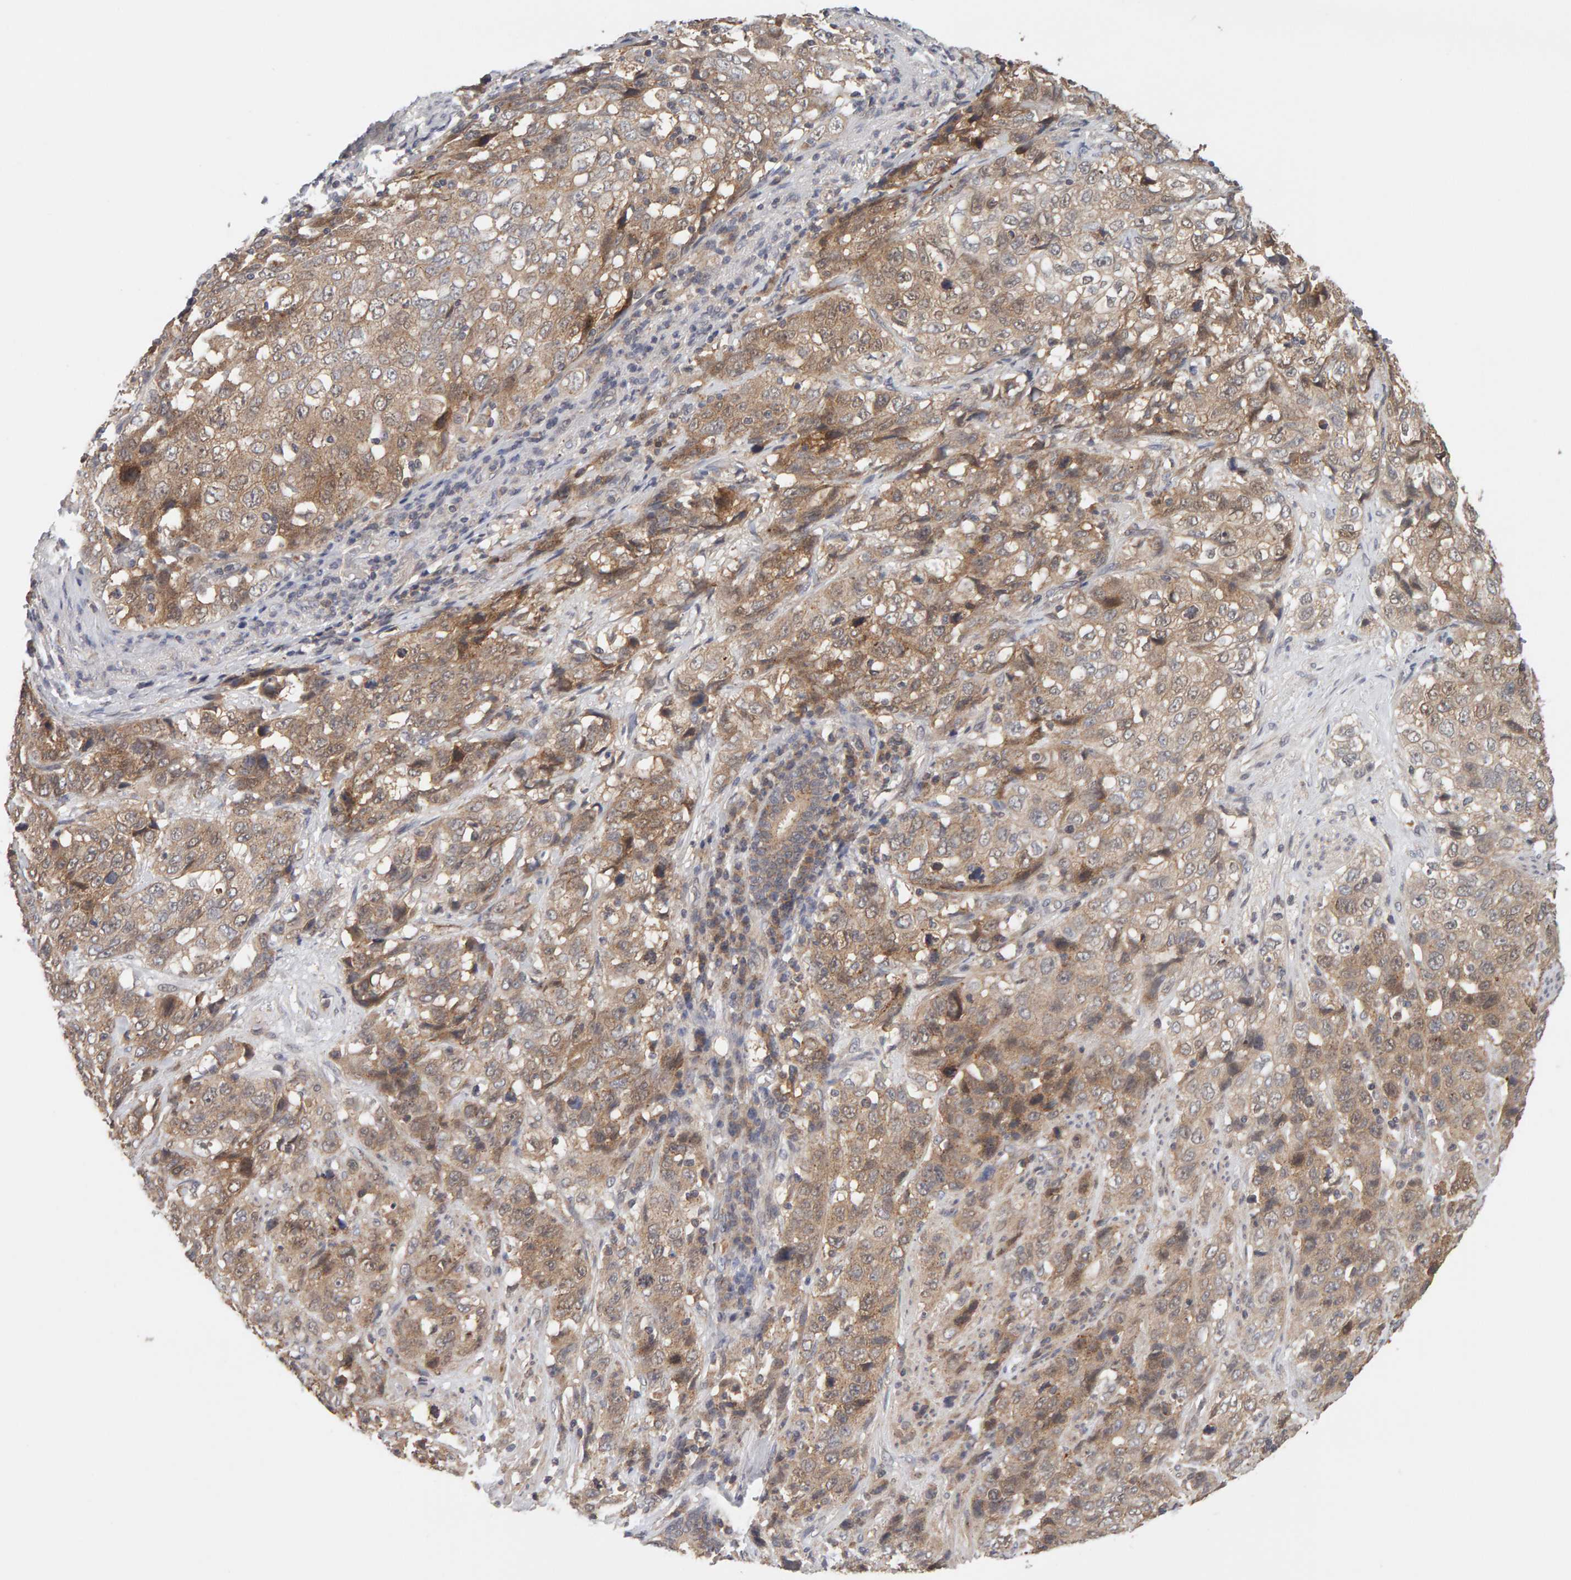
{"staining": {"intensity": "weak", "quantity": ">75%", "location": "cytoplasmic/membranous"}, "tissue": "stomach cancer", "cell_type": "Tumor cells", "image_type": "cancer", "snomed": [{"axis": "morphology", "description": "Adenocarcinoma, NOS"}, {"axis": "topography", "description": "Stomach"}], "caption": "Protein staining demonstrates weak cytoplasmic/membranous positivity in about >75% of tumor cells in adenocarcinoma (stomach).", "gene": "DNAJC7", "patient": {"sex": "male", "age": 48}}